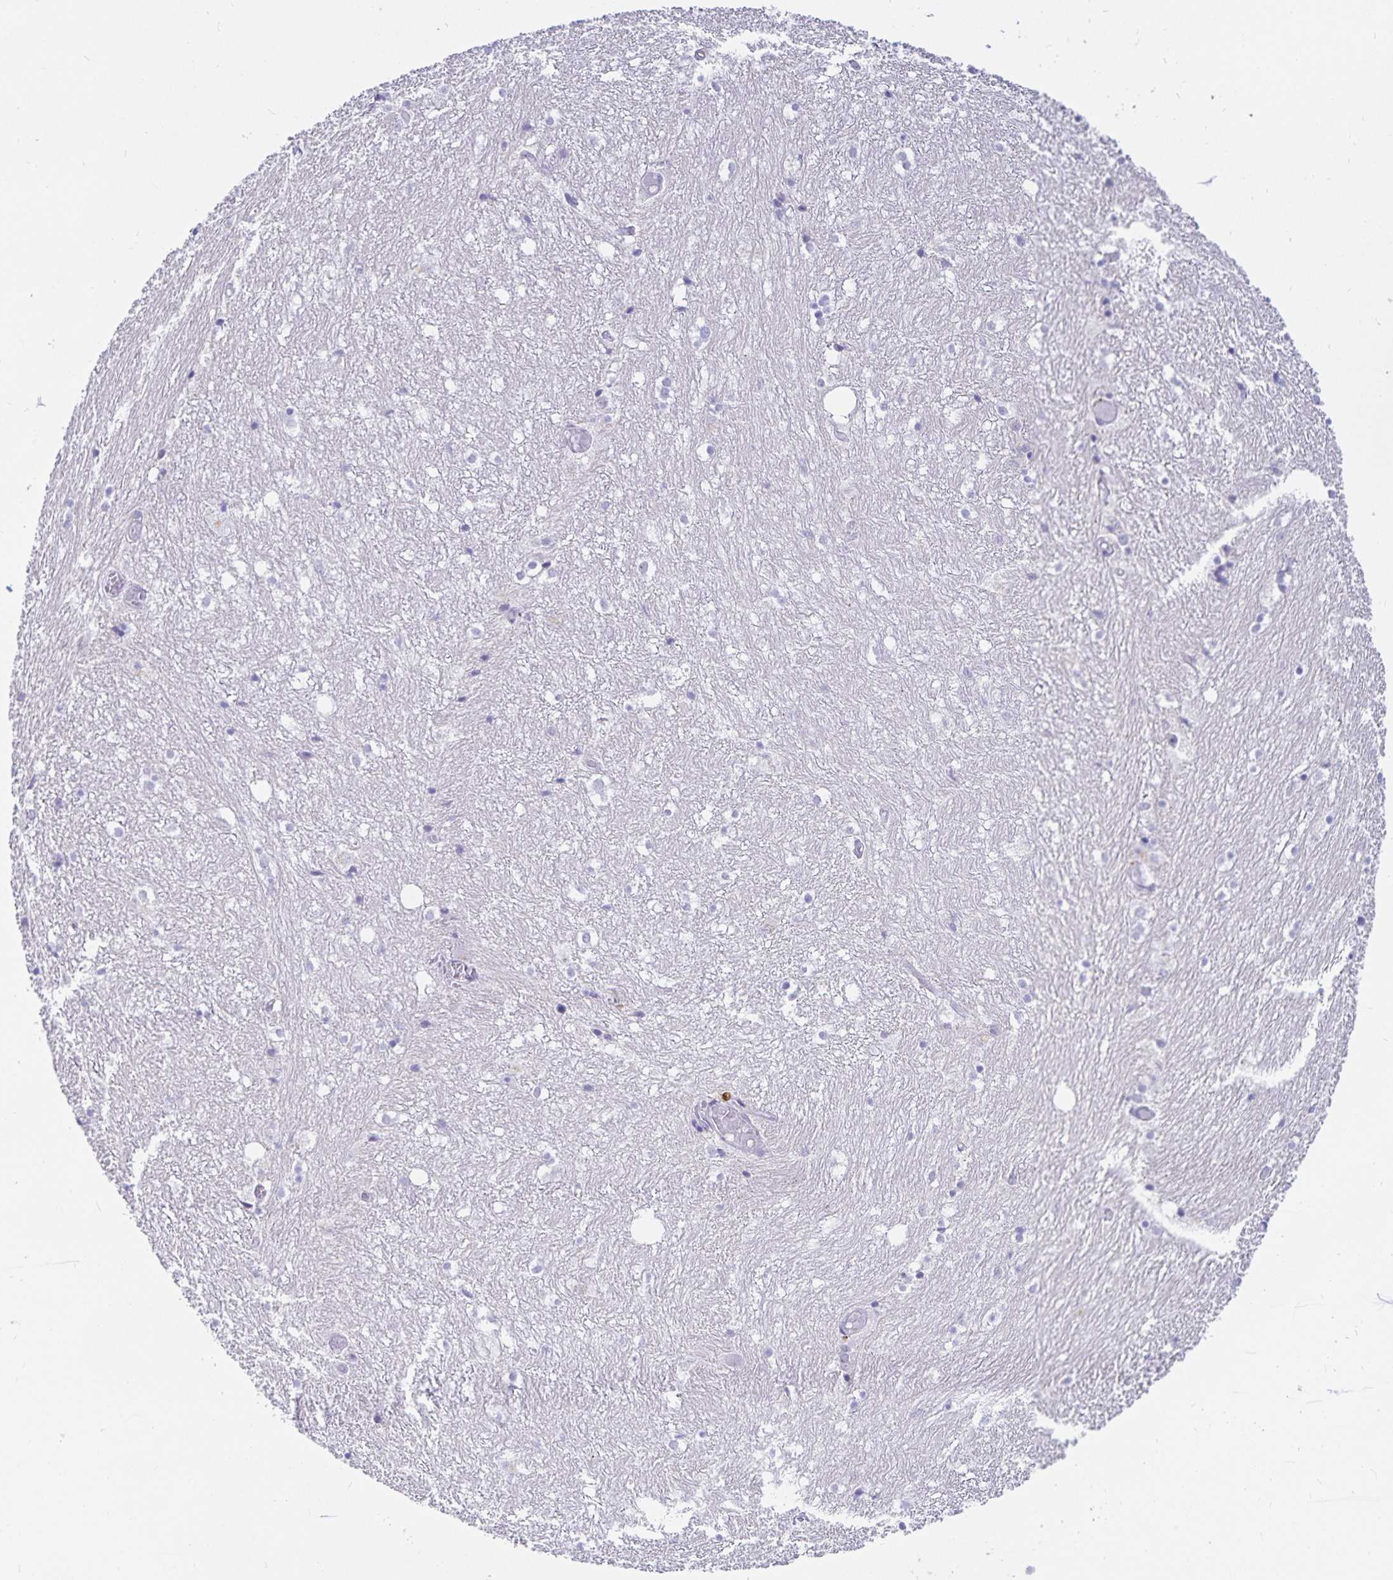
{"staining": {"intensity": "negative", "quantity": "none", "location": "none"}, "tissue": "hippocampus", "cell_type": "Glial cells", "image_type": "normal", "snomed": [{"axis": "morphology", "description": "Normal tissue, NOS"}, {"axis": "topography", "description": "Hippocampus"}], "caption": "An IHC photomicrograph of benign hippocampus is shown. There is no staining in glial cells of hippocampus.", "gene": "KBTBD13", "patient": {"sex": "female", "age": 52}}